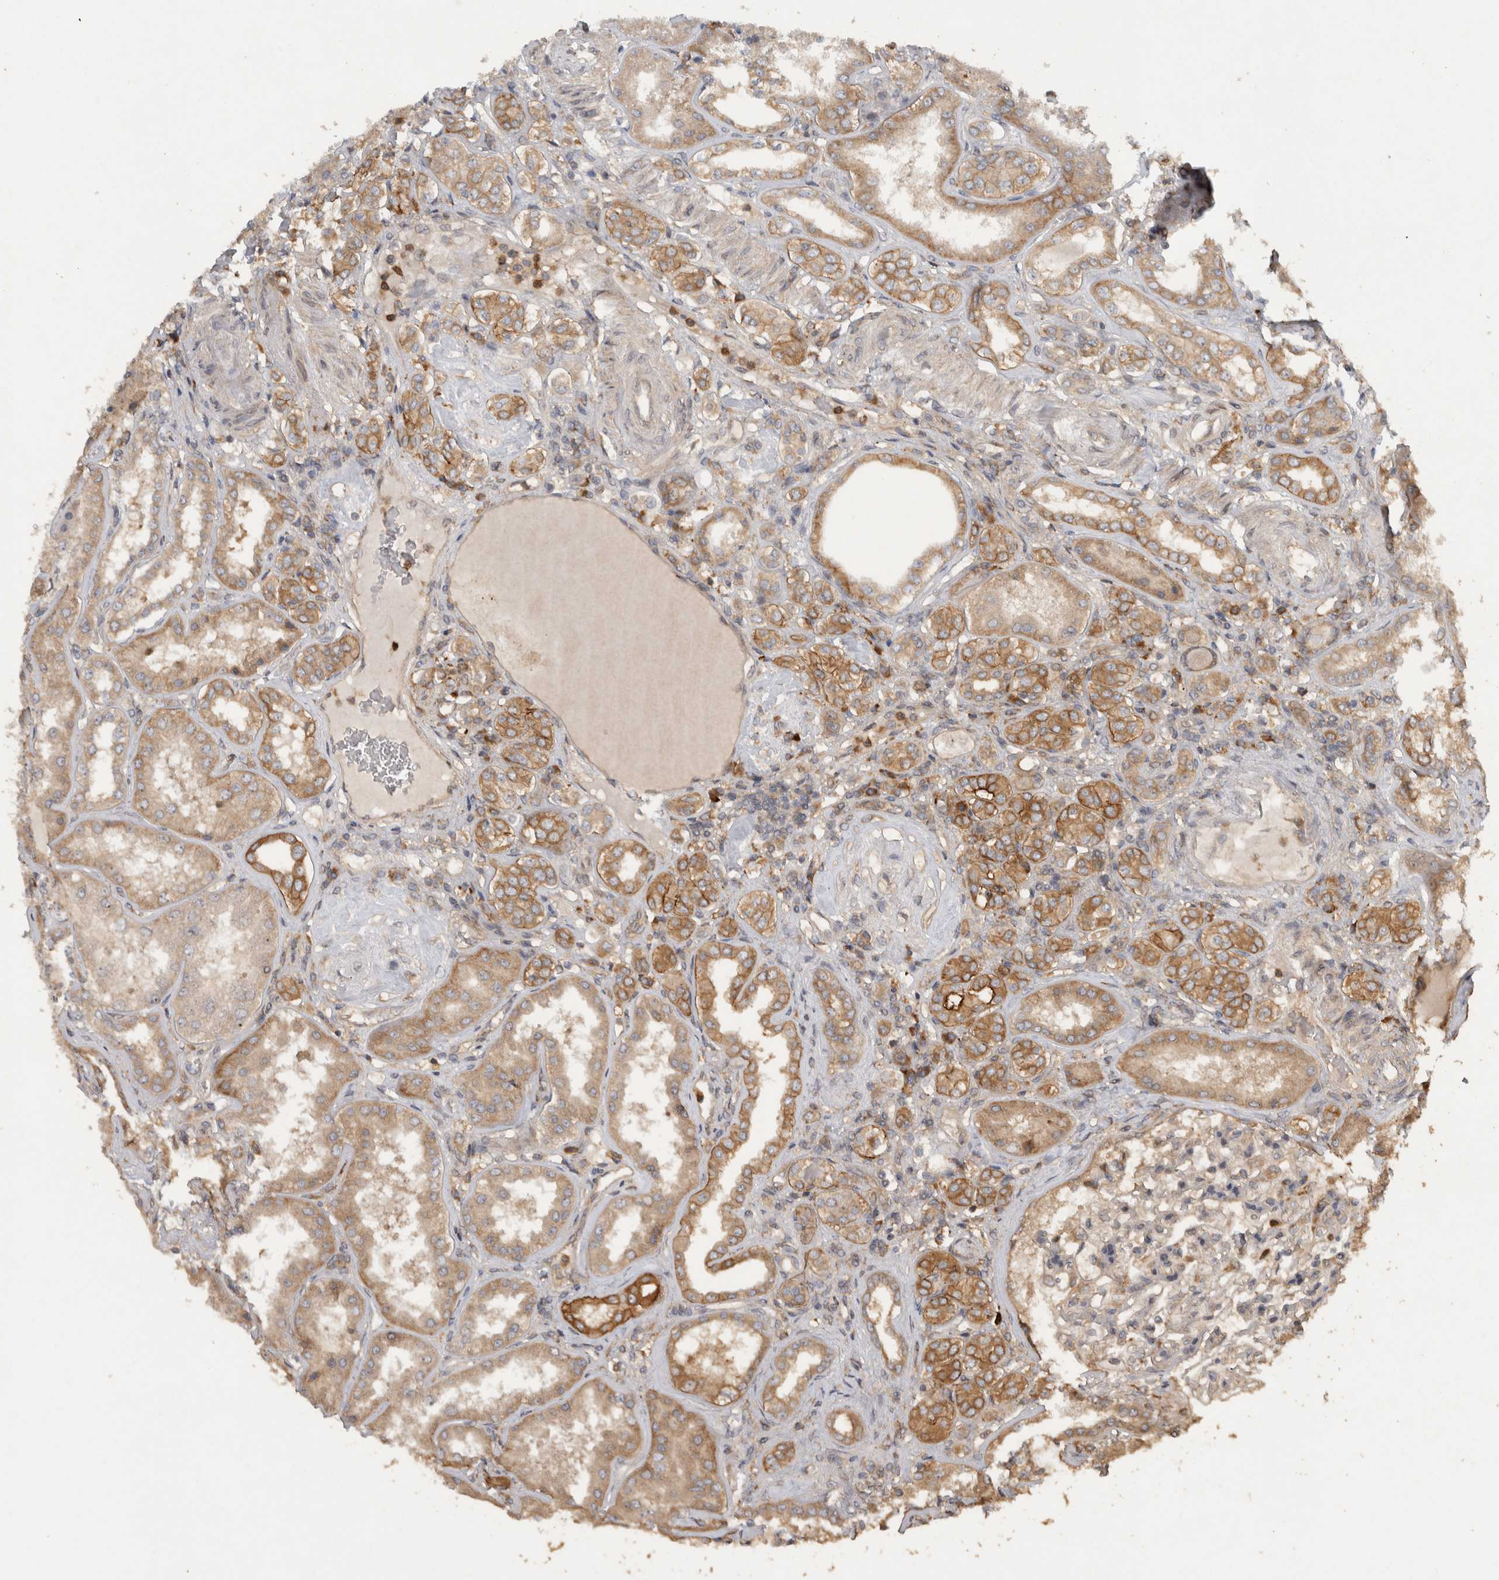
{"staining": {"intensity": "moderate", "quantity": "<25%", "location": "cytoplasmic/membranous"}, "tissue": "kidney", "cell_type": "Cells in glomeruli", "image_type": "normal", "snomed": [{"axis": "morphology", "description": "Normal tissue, NOS"}, {"axis": "topography", "description": "Kidney"}], "caption": "Kidney stained with immunohistochemistry exhibits moderate cytoplasmic/membranous staining in approximately <25% of cells in glomeruli.", "gene": "VEPH1", "patient": {"sex": "female", "age": 56}}